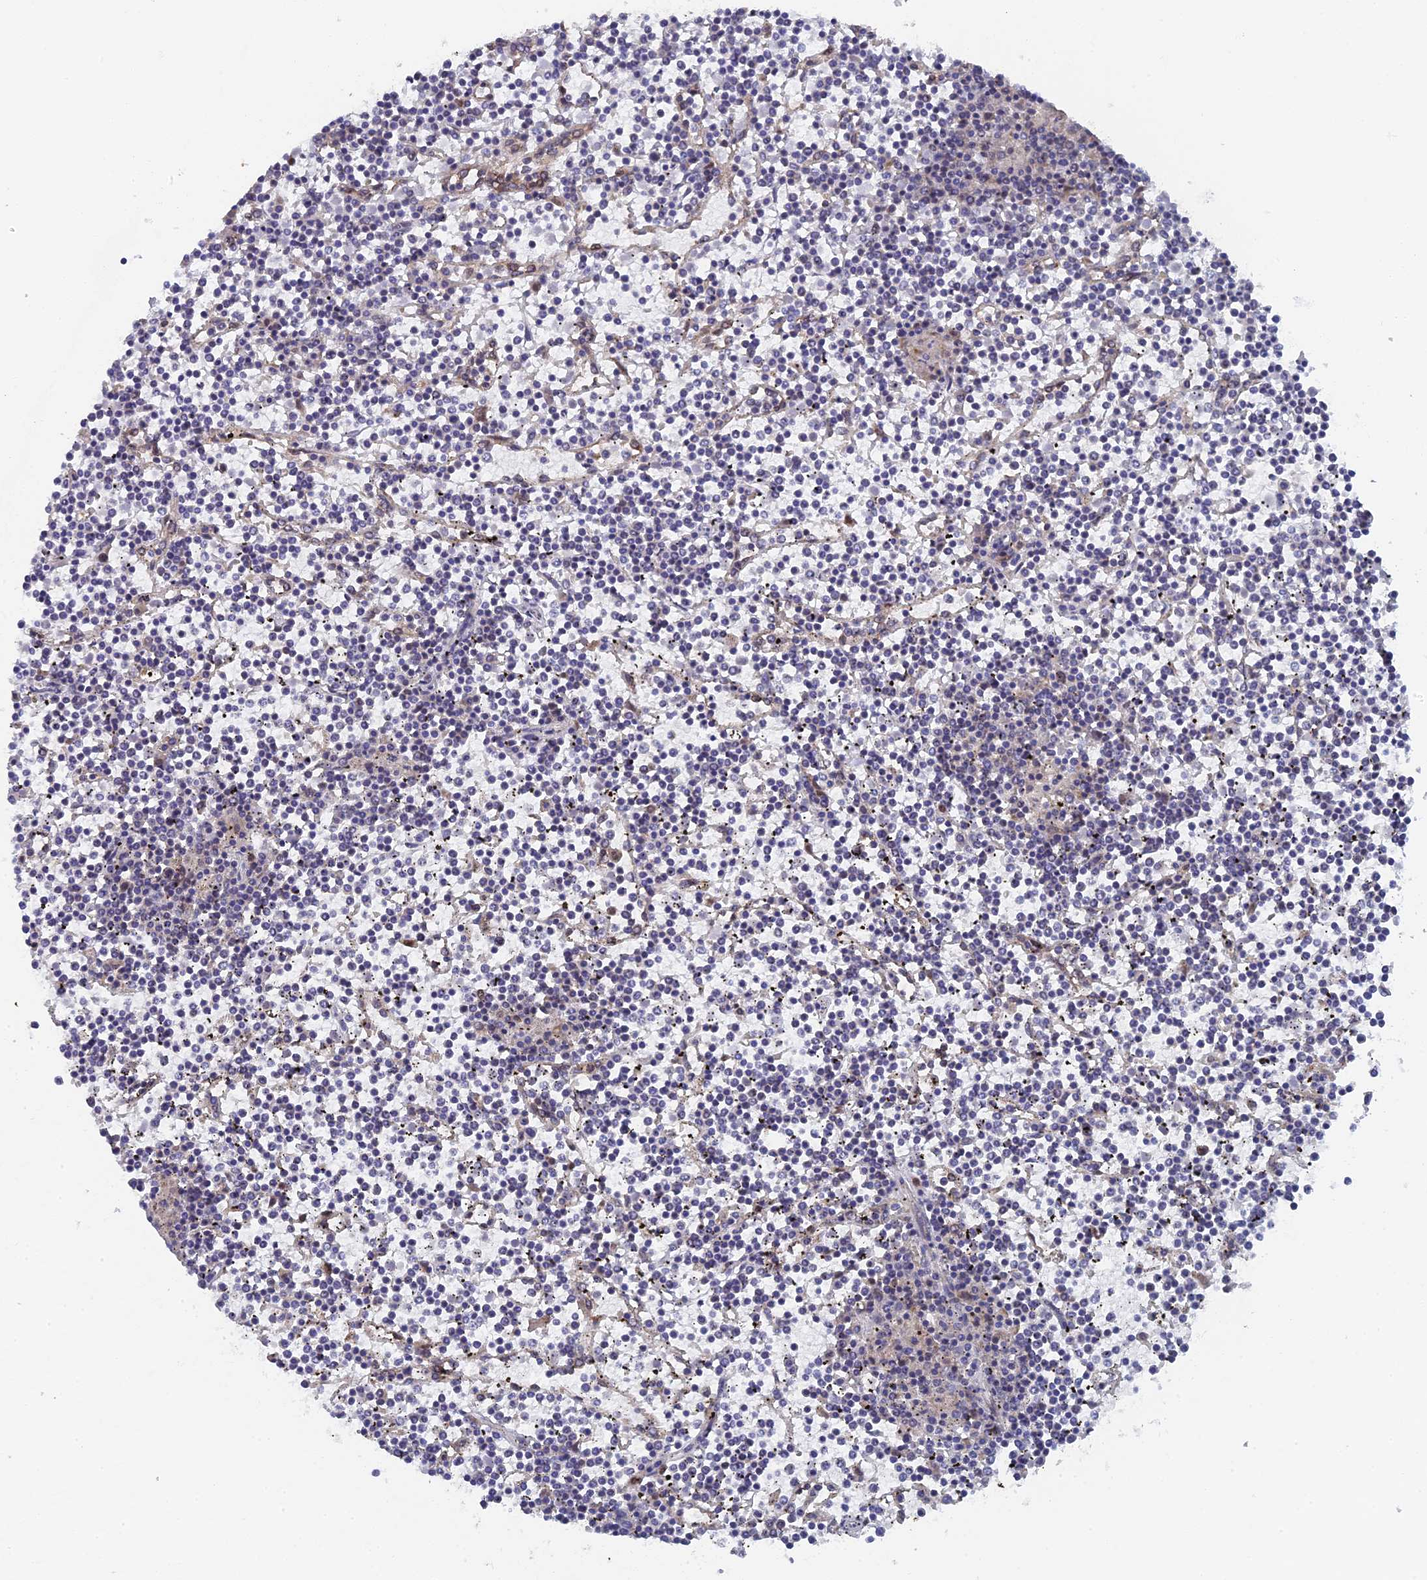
{"staining": {"intensity": "negative", "quantity": "none", "location": "none"}, "tissue": "lymphoma", "cell_type": "Tumor cells", "image_type": "cancer", "snomed": [{"axis": "morphology", "description": "Malignant lymphoma, non-Hodgkin's type, Low grade"}, {"axis": "topography", "description": "Spleen"}], "caption": "Image shows no protein expression in tumor cells of lymphoma tissue.", "gene": "MIGA2", "patient": {"sex": "female", "age": 19}}